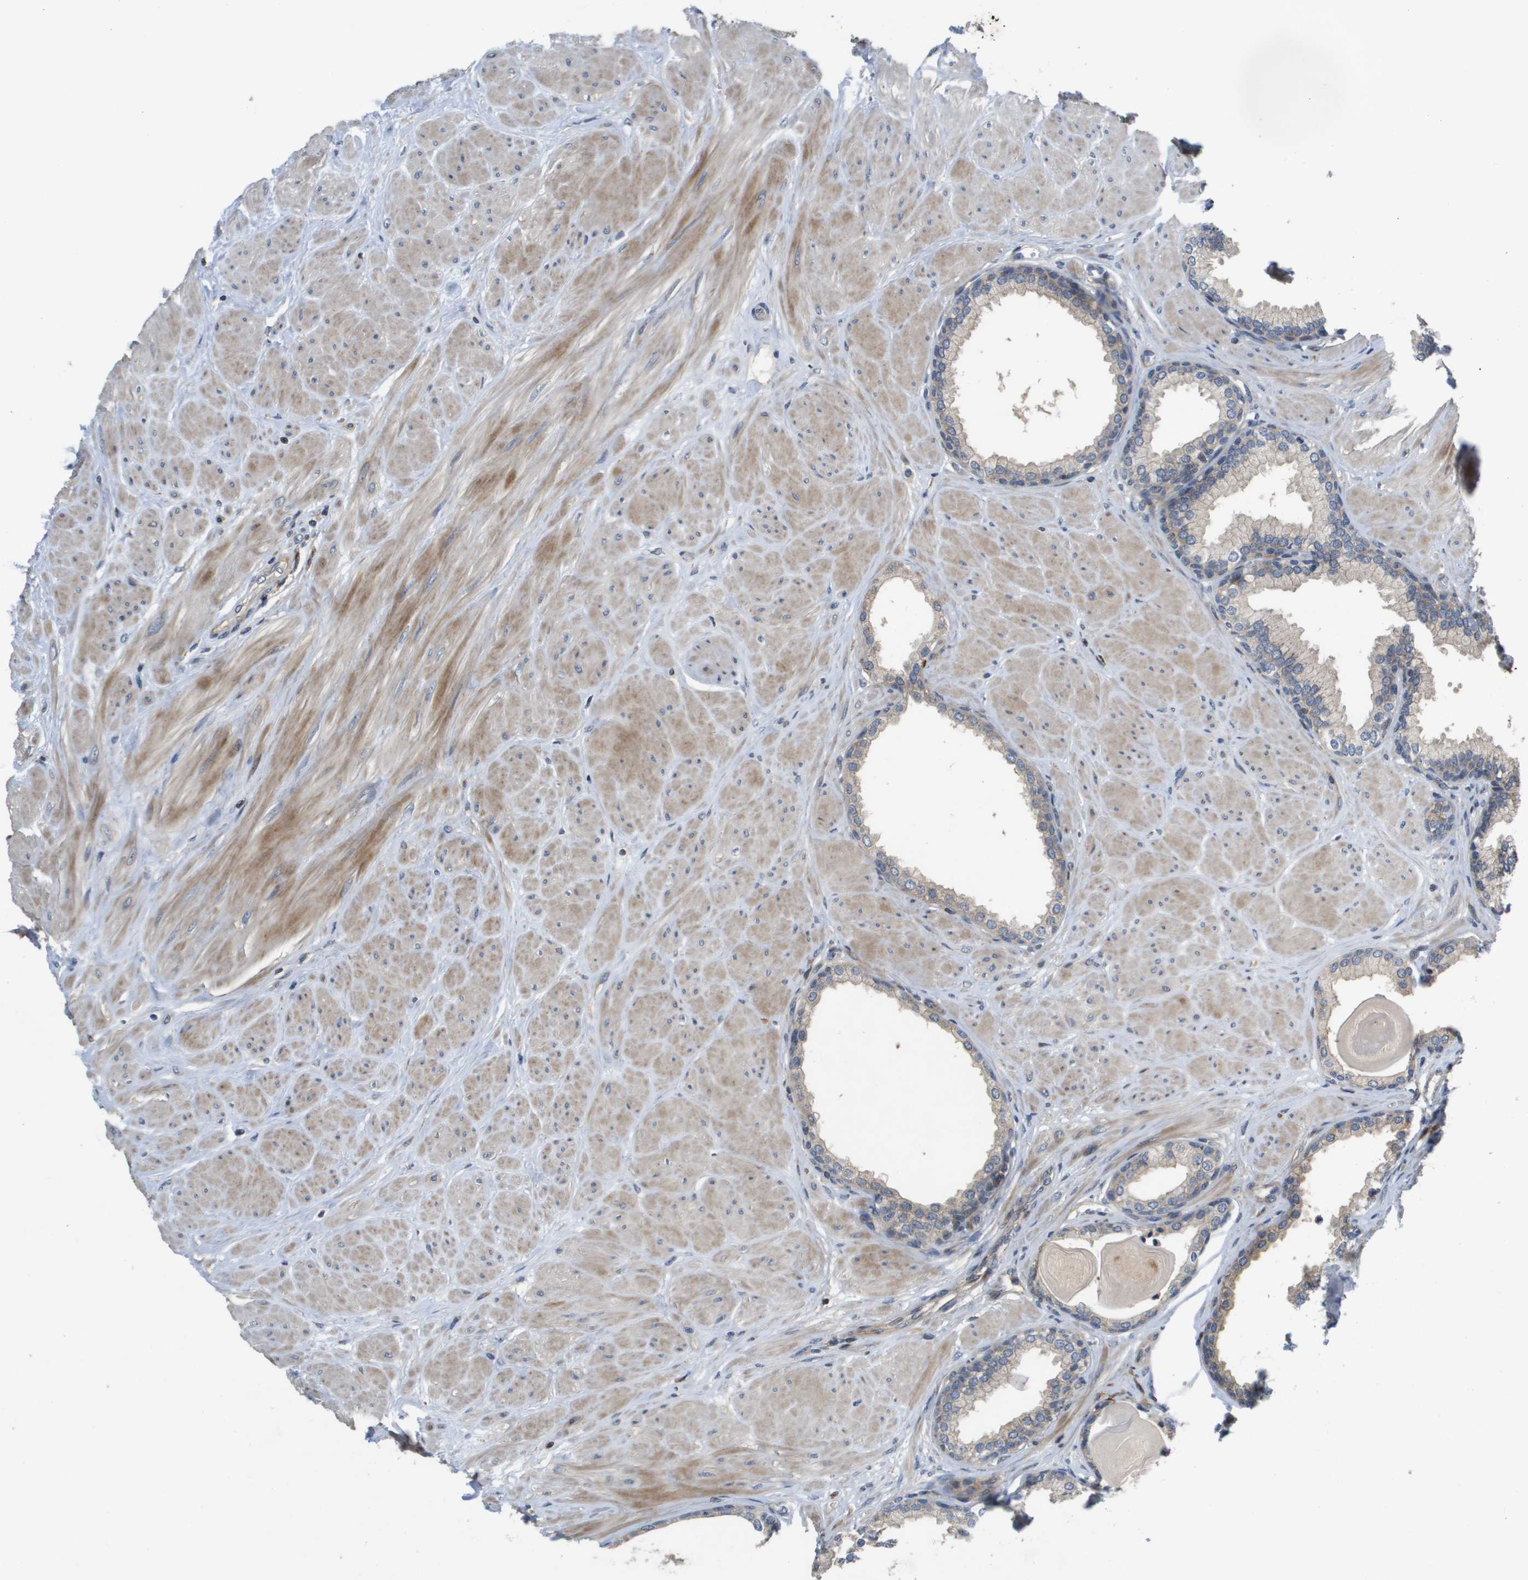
{"staining": {"intensity": "weak", "quantity": ">75%", "location": "cytoplasmic/membranous"}, "tissue": "prostate", "cell_type": "Glandular cells", "image_type": "normal", "snomed": [{"axis": "morphology", "description": "Normal tissue, NOS"}, {"axis": "topography", "description": "Prostate"}], "caption": "Weak cytoplasmic/membranous expression for a protein is identified in approximately >75% of glandular cells of normal prostate using IHC.", "gene": "SCN4B", "patient": {"sex": "male", "age": 51}}